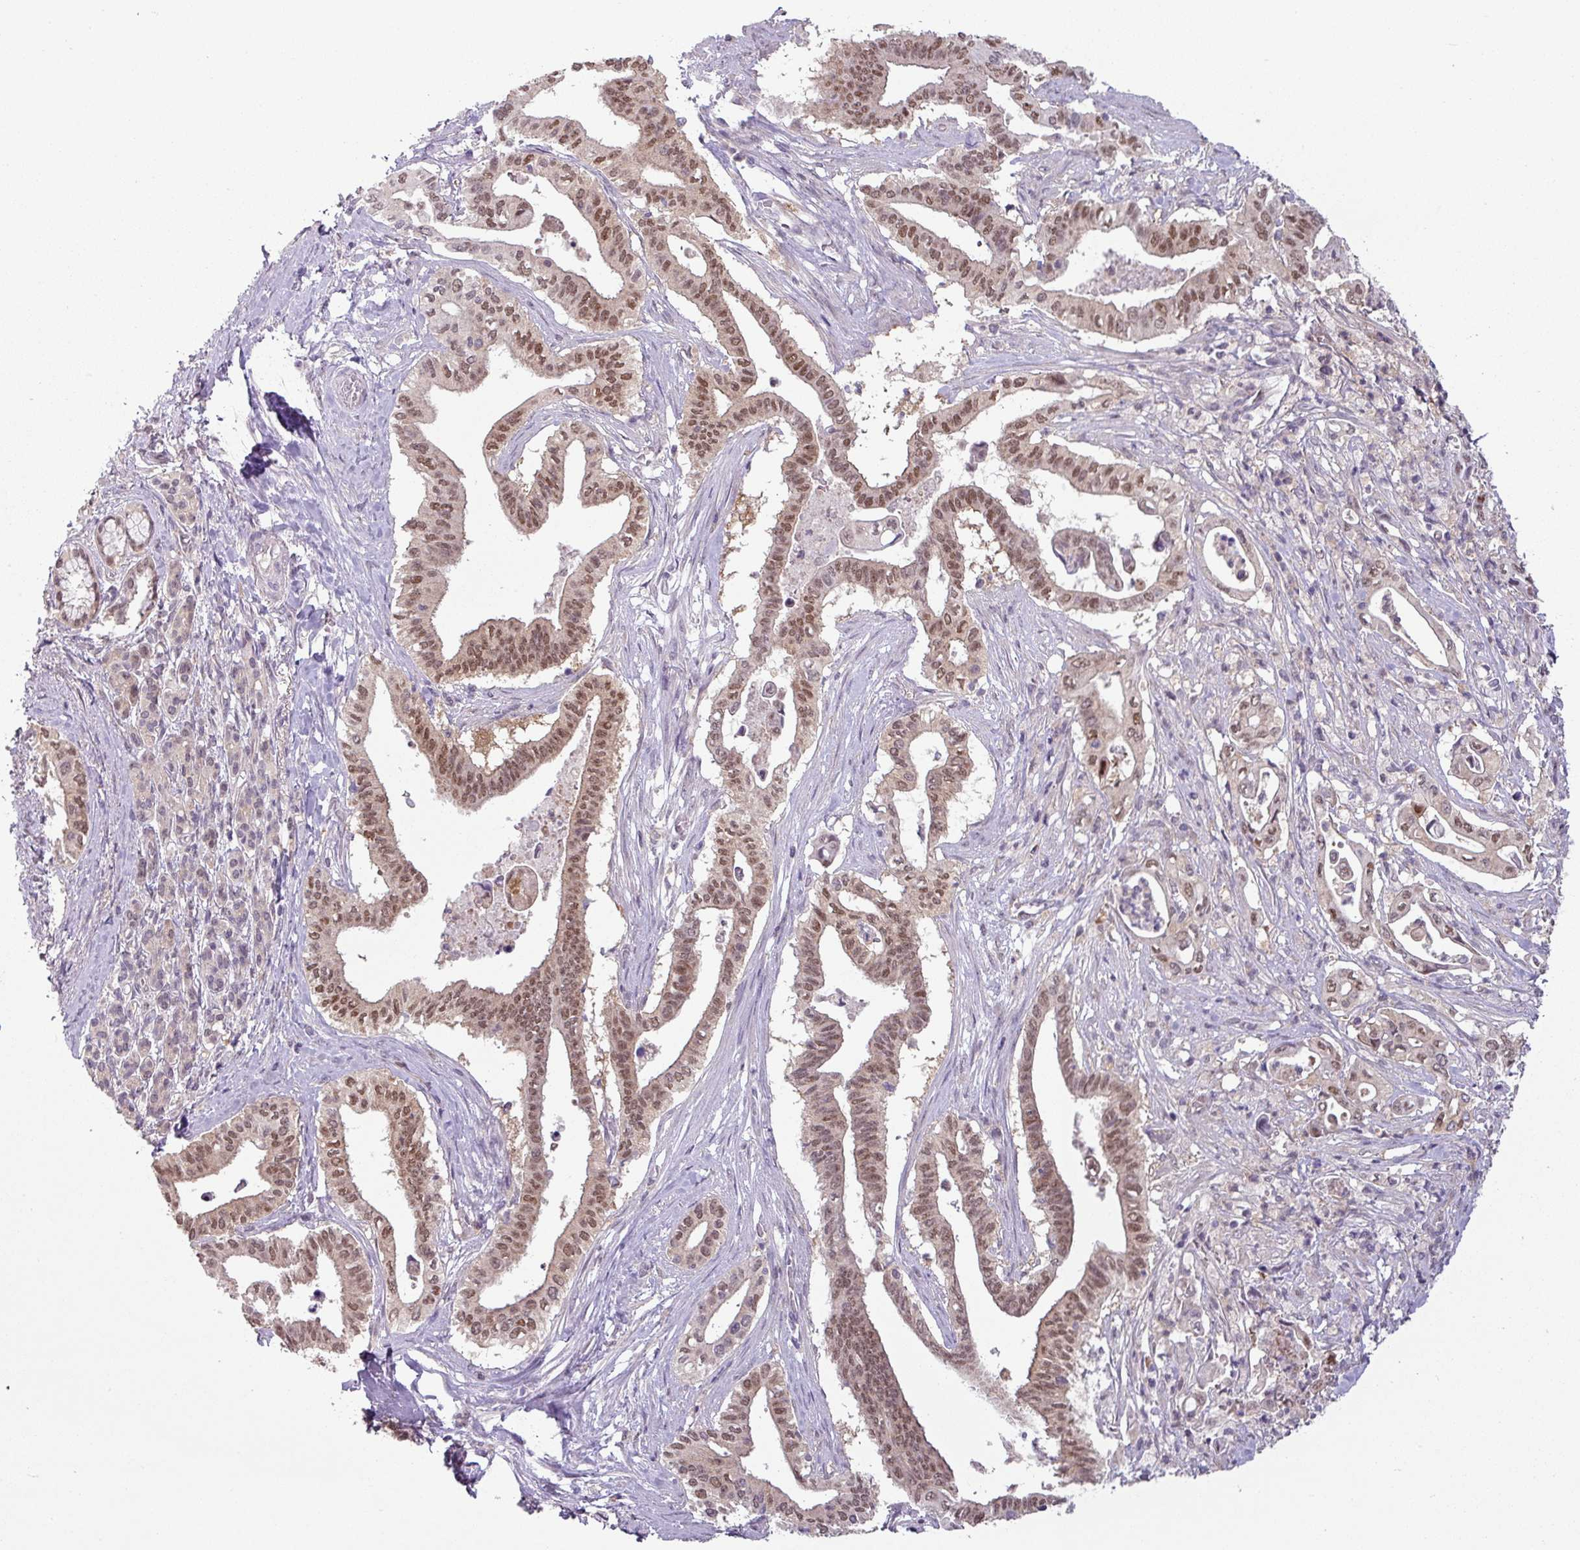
{"staining": {"intensity": "moderate", "quantity": ">75%", "location": "nuclear"}, "tissue": "pancreatic cancer", "cell_type": "Tumor cells", "image_type": "cancer", "snomed": [{"axis": "morphology", "description": "Adenocarcinoma, NOS"}, {"axis": "topography", "description": "Pancreas"}], "caption": "Immunohistochemical staining of human adenocarcinoma (pancreatic) demonstrates medium levels of moderate nuclear expression in approximately >75% of tumor cells.", "gene": "TTLL12", "patient": {"sex": "female", "age": 77}}